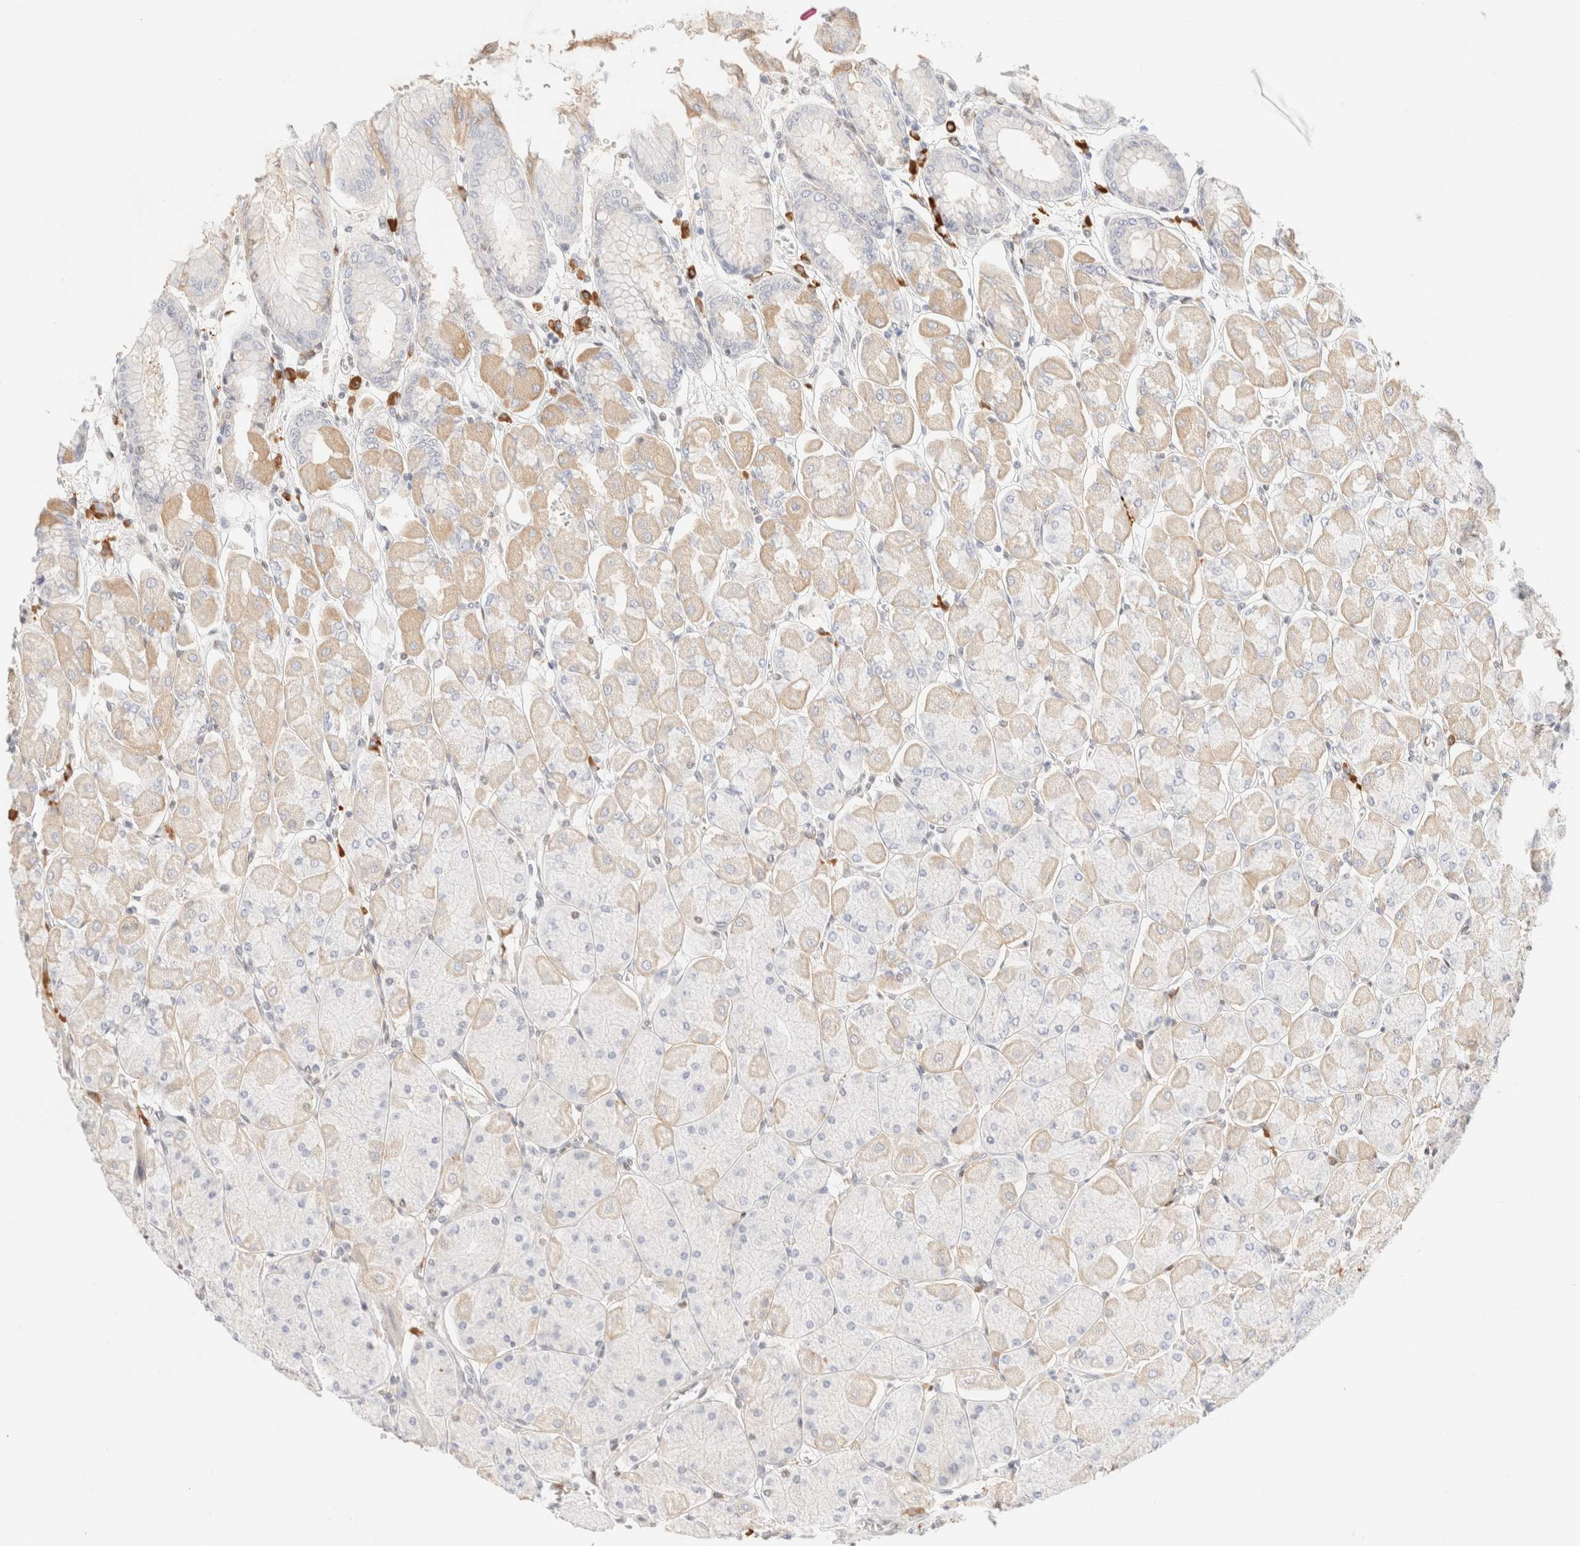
{"staining": {"intensity": "moderate", "quantity": "25%-75%", "location": "cytoplasmic/membranous,nuclear"}, "tissue": "stomach", "cell_type": "Glandular cells", "image_type": "normal", "snomed": [{"axis": "morphology", "description": "Normal tissue, NOS"}, {"axis": "topography", "description": "Stomach, upper"}], "caption": "The photomicrograph reveals staining of benign stomach, revealing moderate cytoplasmic/membranous,nuclear protein expression (brown color) within glandular cells.", "gene": "CIC", "patient": {"sex": "female", "age": 56}}